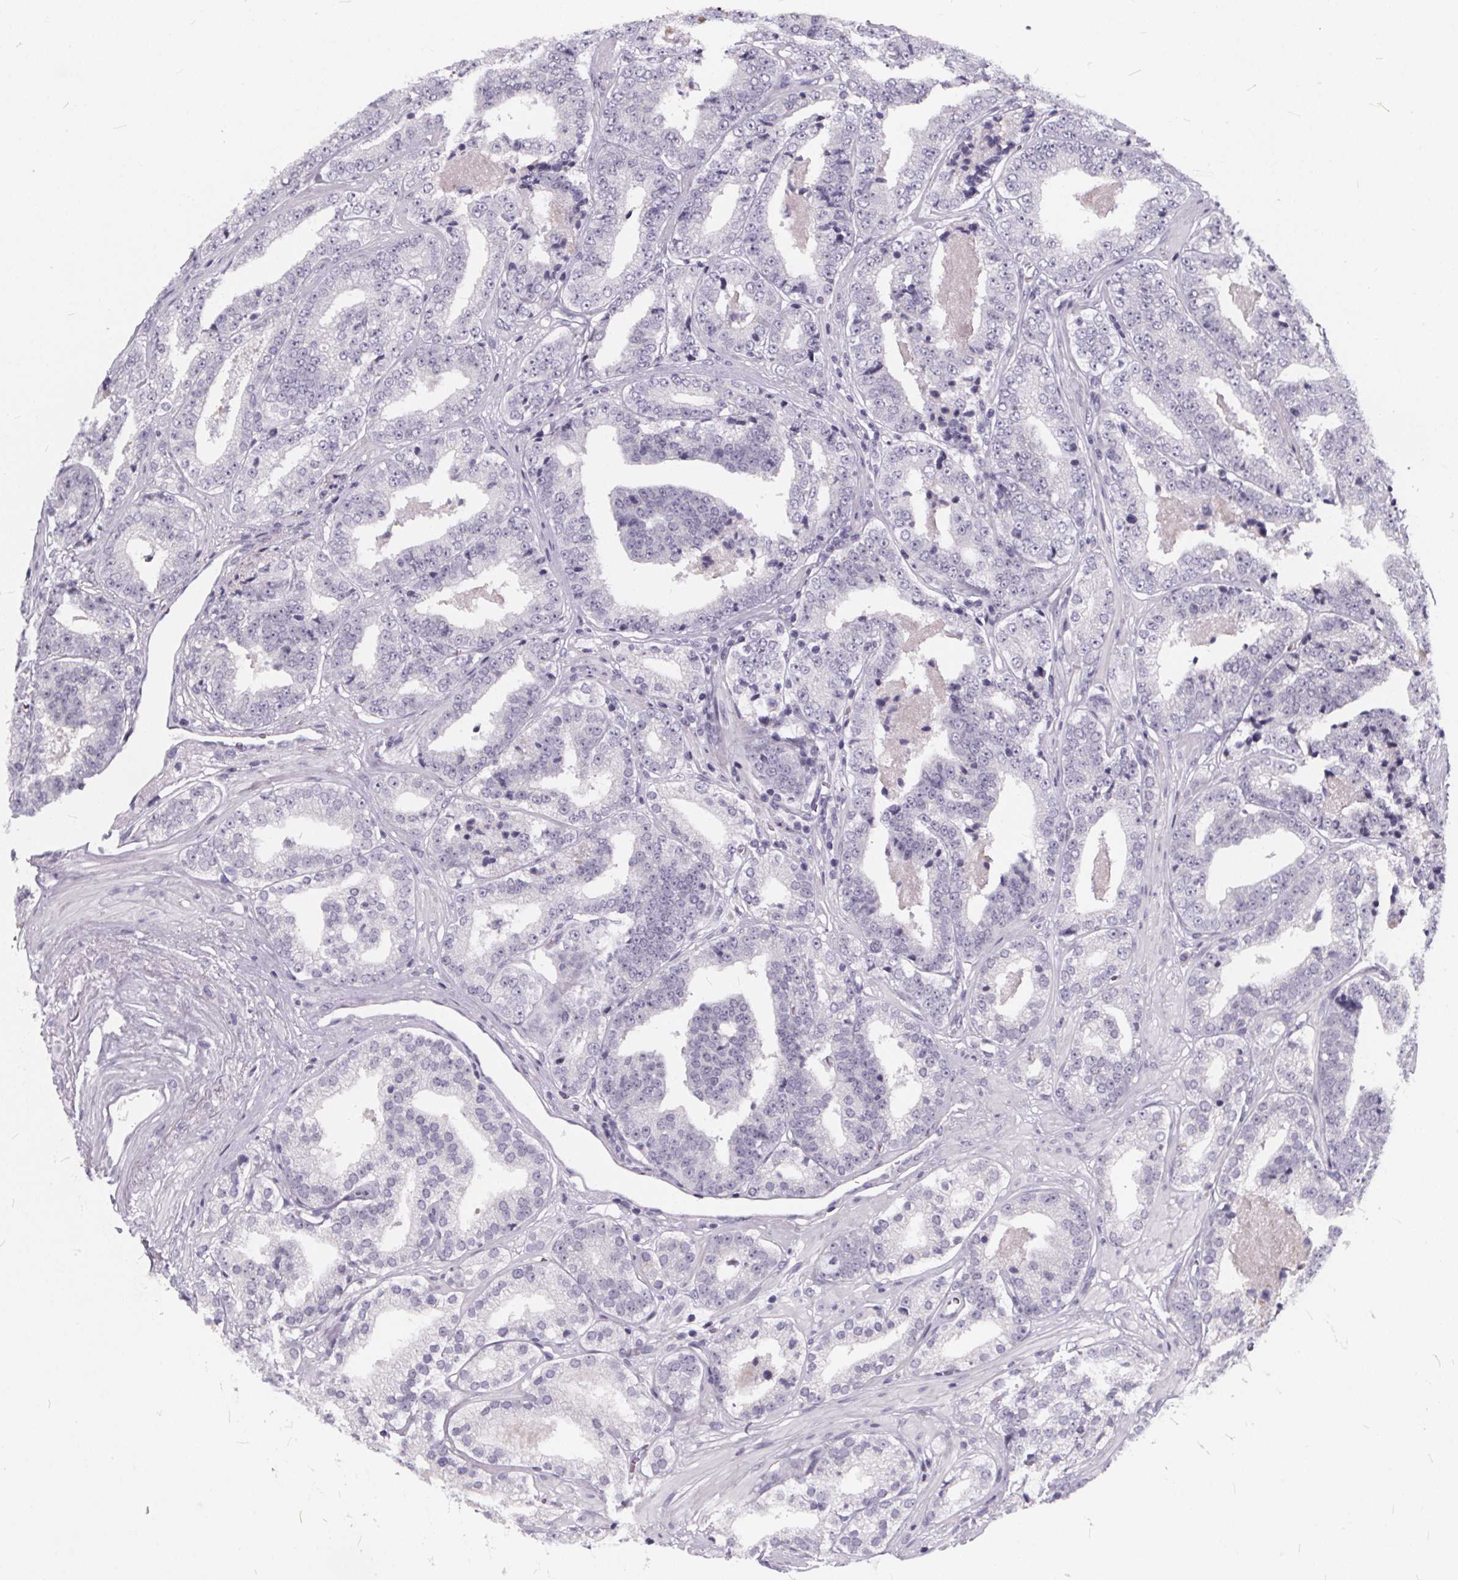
{"staining": {"intensity": "negative", "quantity": "none", "location": "none"}, "tissue": "prostate cancer", "cell_type": "Tumor cells", "image_type": "cancer", "snomed": [{"axis": "morphology", "description": "Adenocarcinoma, Low grade"}, {"axis": "topography", "description": "Prostate"}], "caption": "Protein analysis of prostate adenocarcinoma (low-grade) exhibits no significant positivity in tumor cells.", "gene": "SPEF2", "patient": {"sex": "male", "age": 60}}